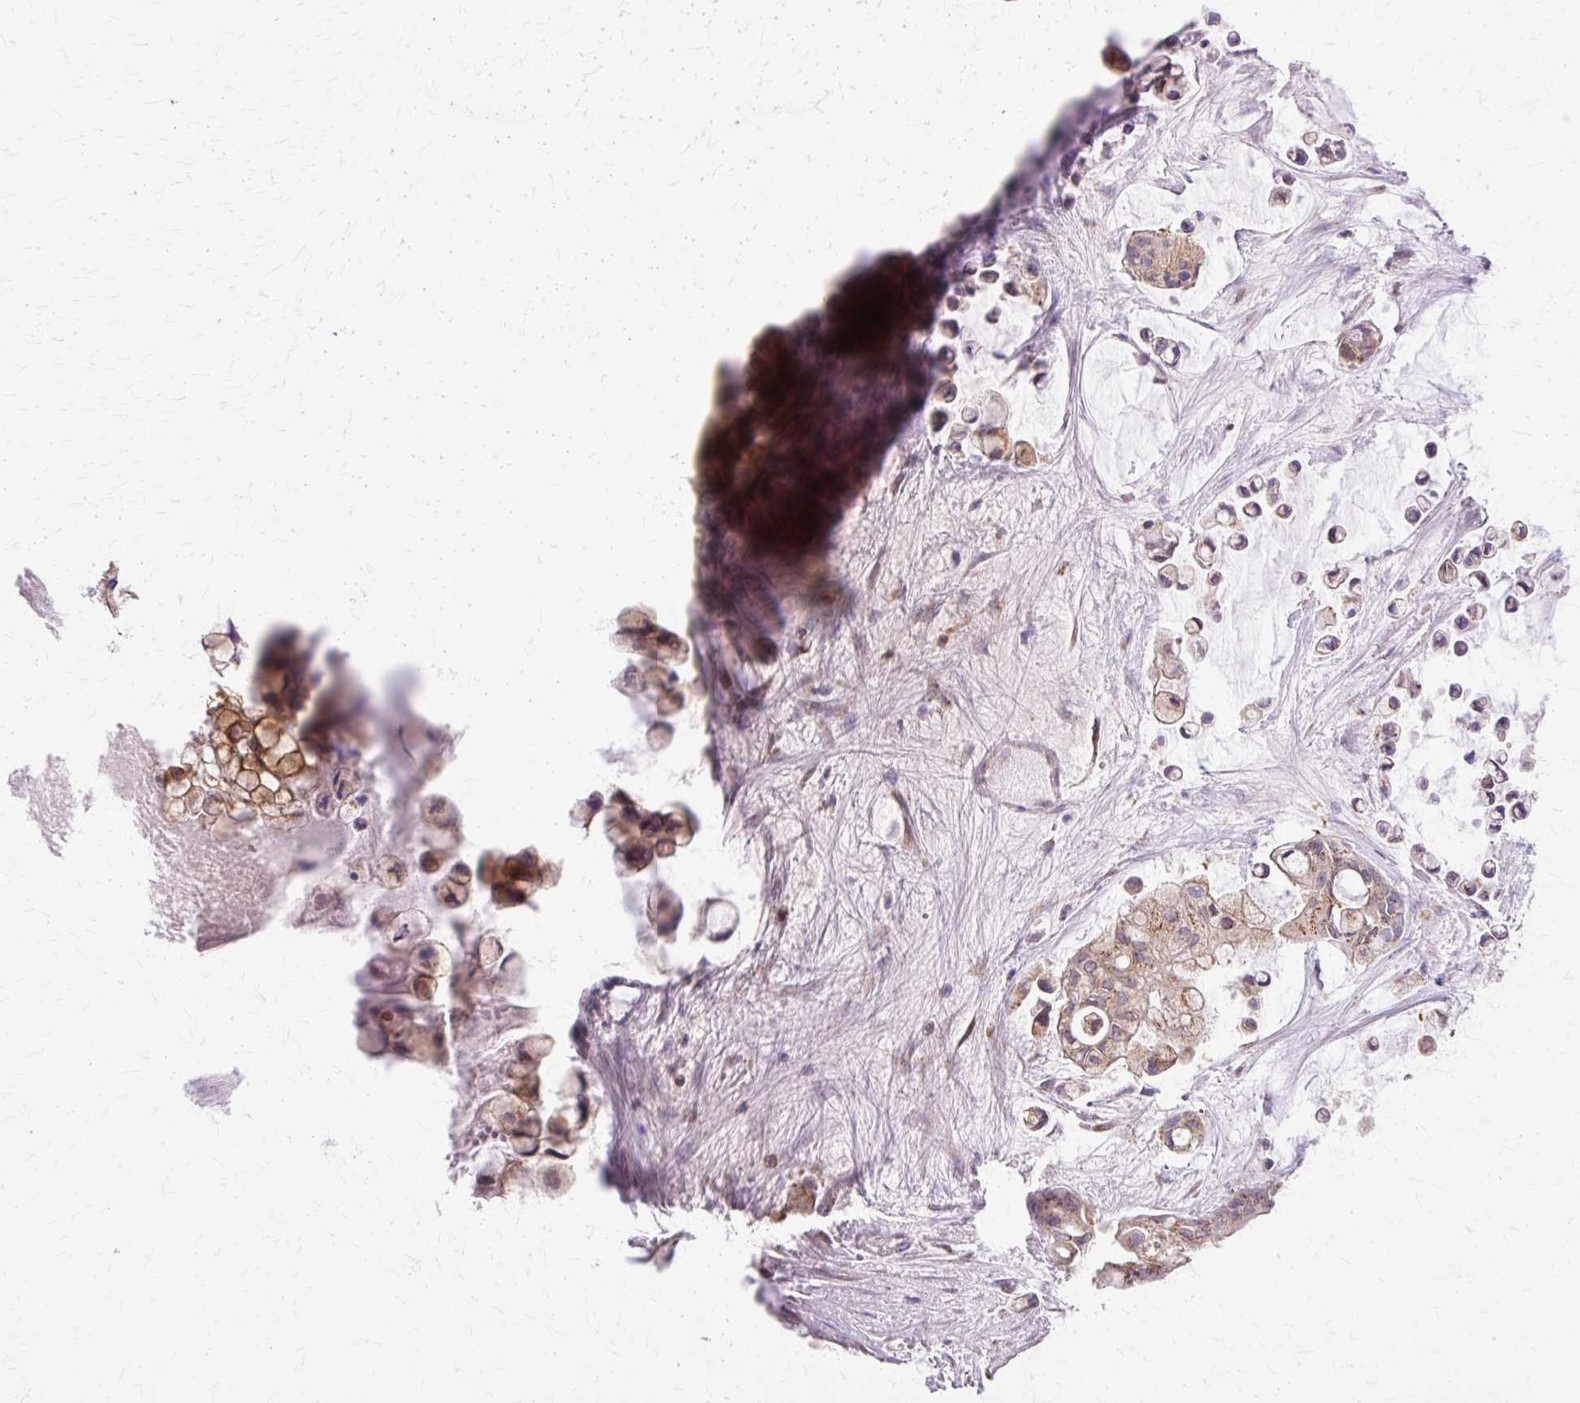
{"staining": {"intensity": "moderate", "quantity": "25%-75%", "location": "cytoplasmic/membranous"}, "tissue": "ovarian cancer", "cell_type": "Tumor cells", "image_type": "cancer", "snomed": [{"axis": "morphology", "description": "Cystadenocarcinoma, mucinous, NOS"}, {"axis": "topography", "description": "Ovary"}], "caption": "Protein expression analysis of human mucinous cystadenocarcinoma (ovarian) reveals moderate cytoplasmic/membranous expression in approximately 25%-75% of tumor cells.", "gene": "COPB1", "patient": {"sex": "female", "age": 63}}